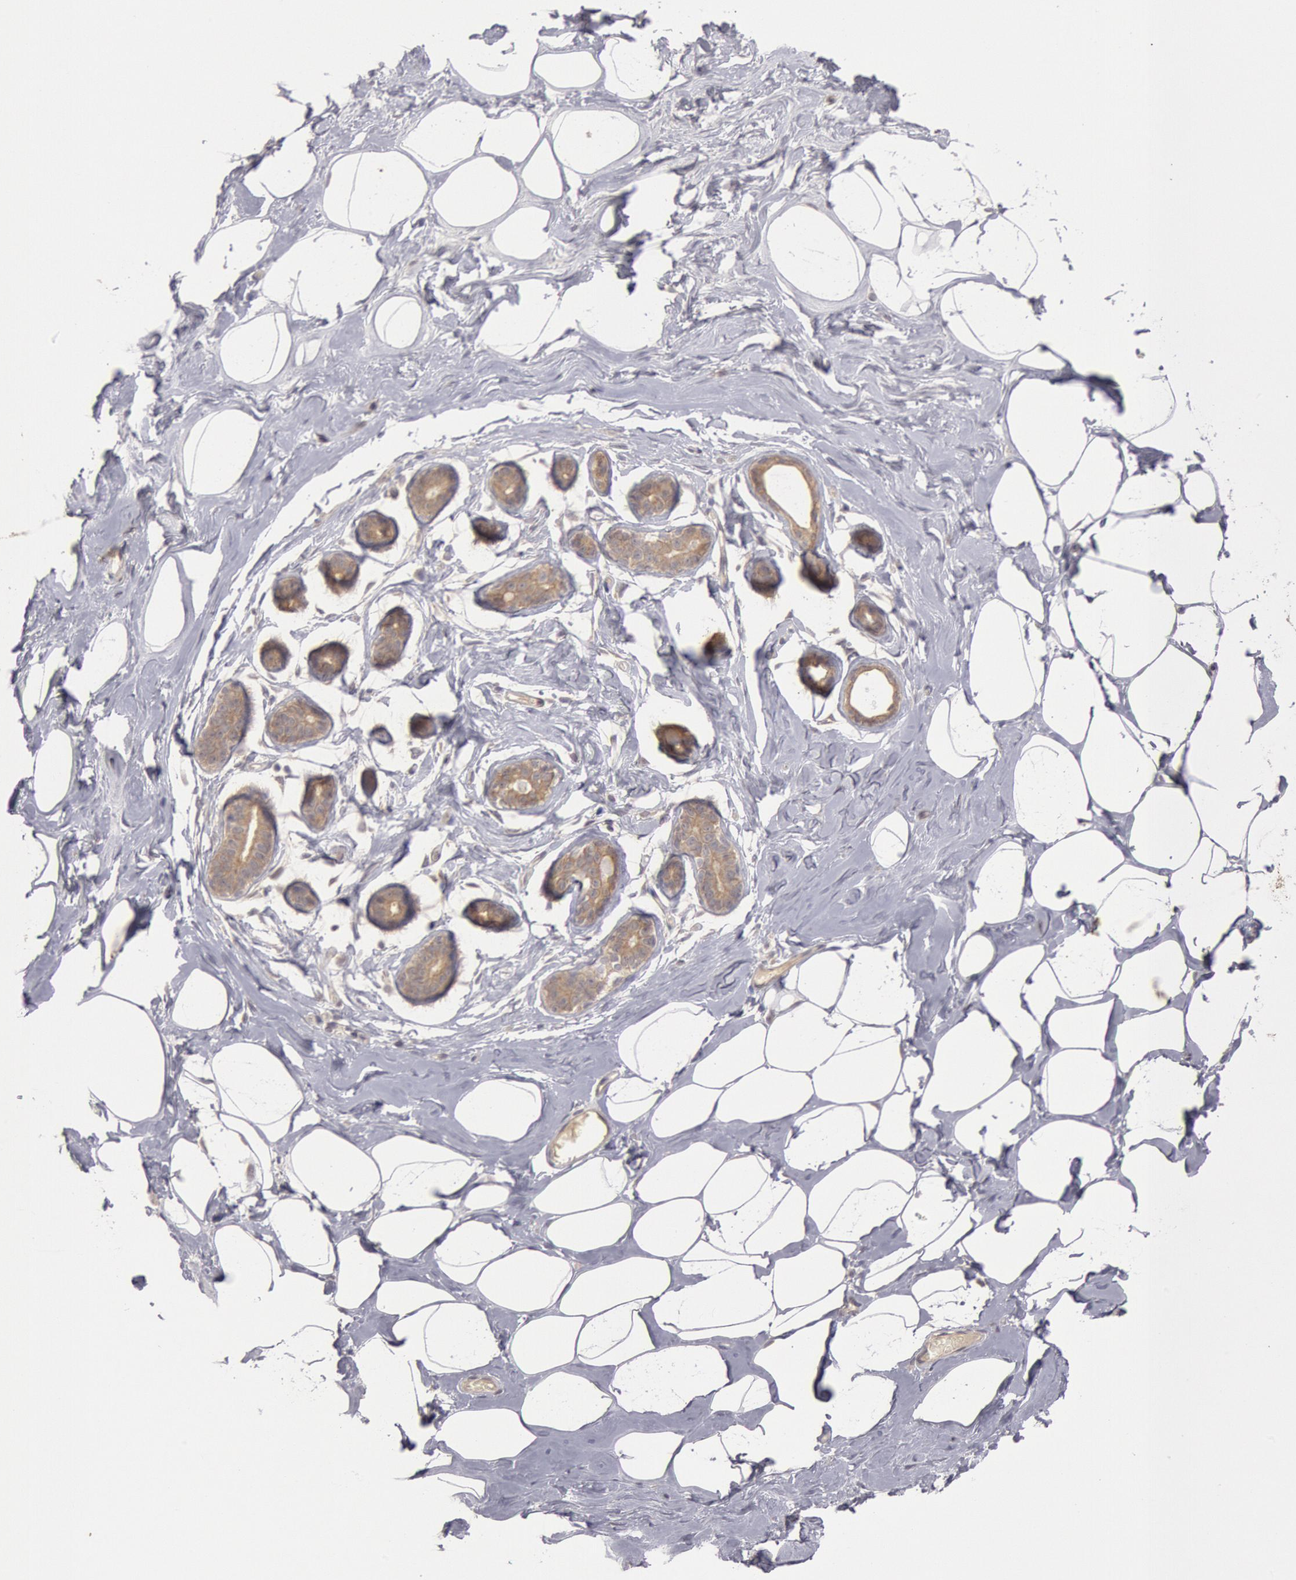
{"staining": {"intensity": "negative", "quantity": "none", "location": "none"}, "tissue": "breast", "cell_type": "Adipocytes", "image_type": "normal", "snomed": [{"axis": "morphology", "description": "Normal tissue, NOS"}, {"axis": "morphology", "description": "Fibrosis, NOS"}, {"axis": "topography", "description": "Breast"}], "caption": "The micrograph exhibits no significant staining in adipocytes of breast. The staining is performed using DAB brown chromogen with nuclei counter-stained in using hematoxylin.", "gene": "ZFP36L1", "patient": {"sex": "female", "age": 39}}